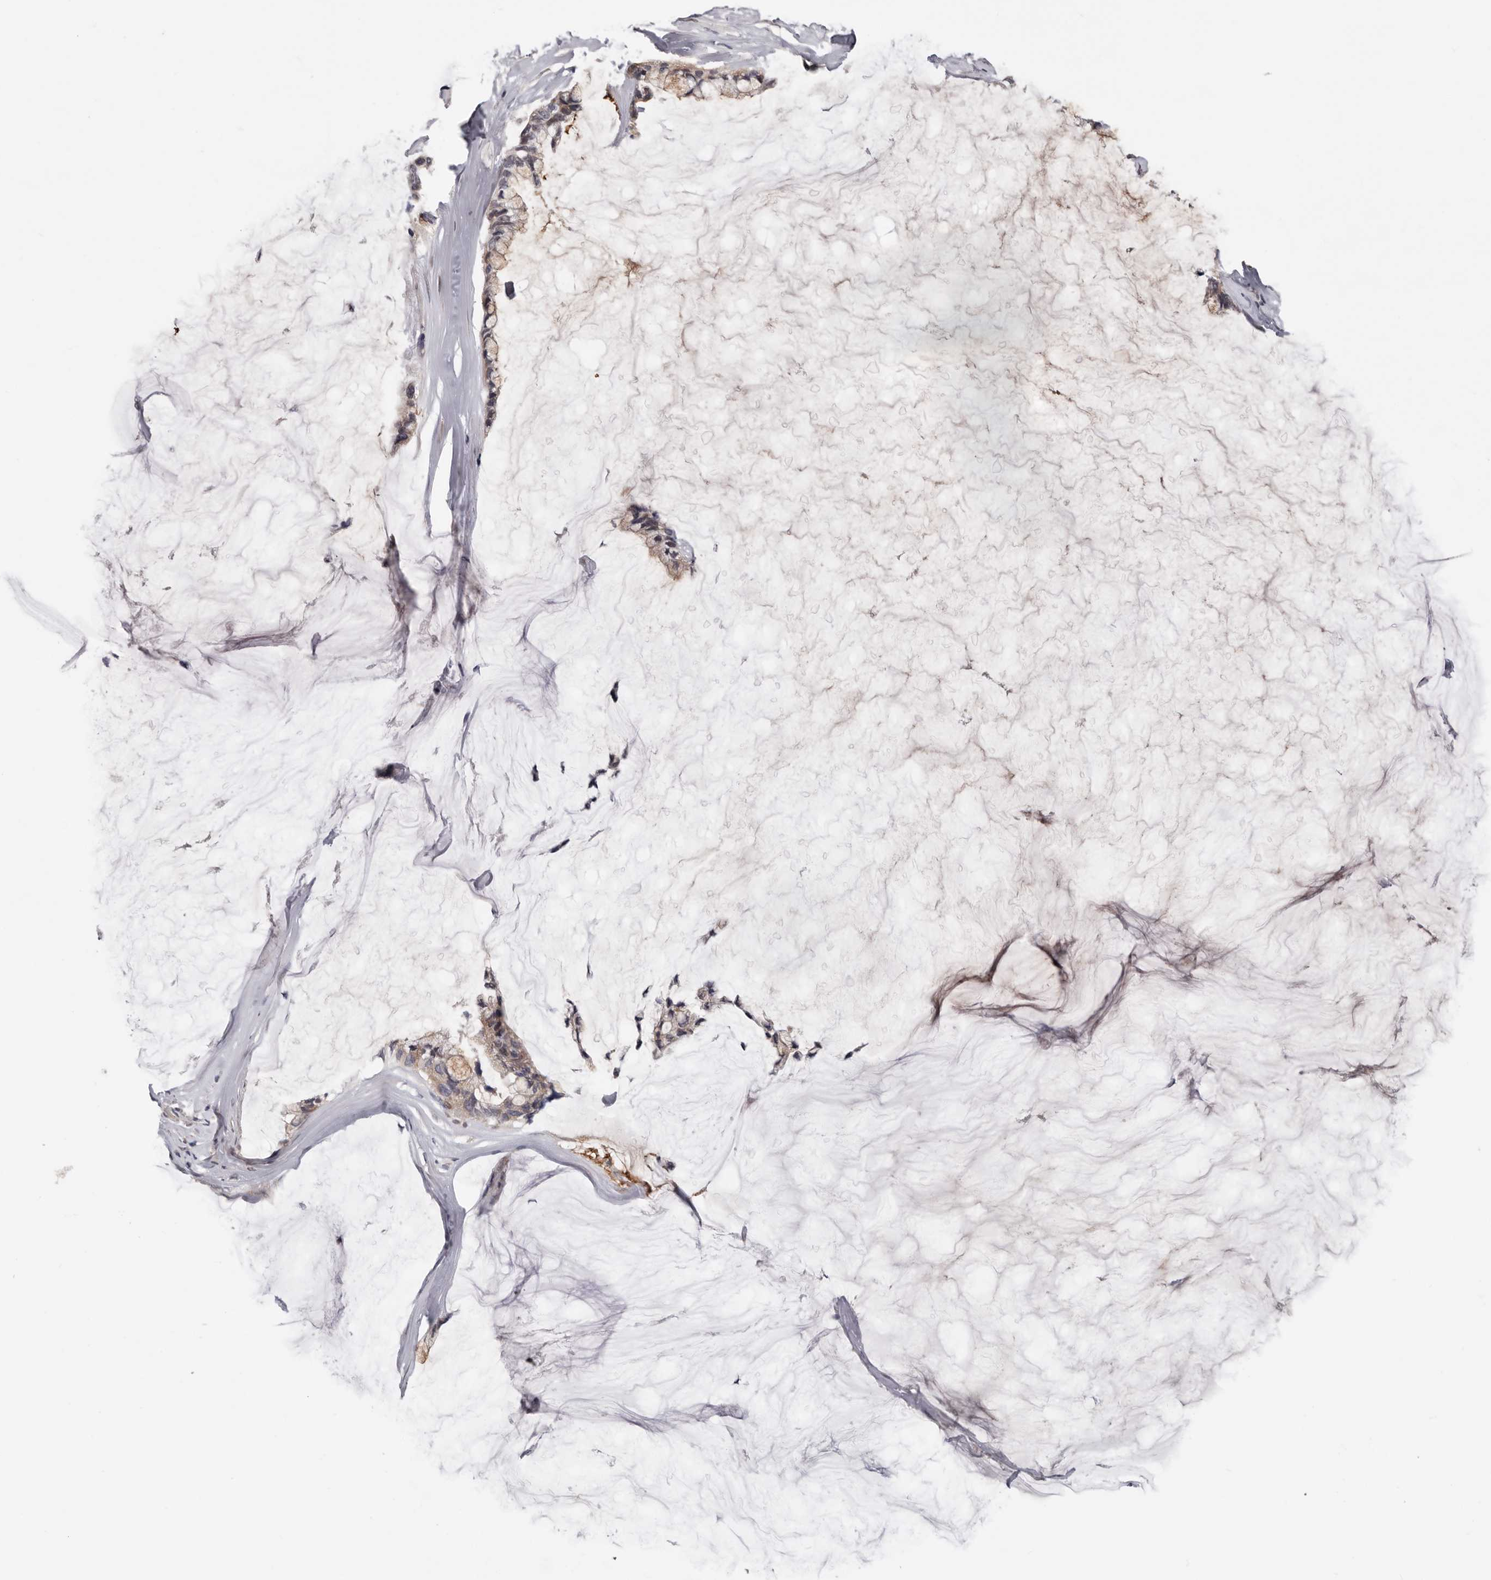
{"staining": {"intensity": "moderate", "quantity": ">75%", "location": "cytoplasmic/membranous"}, "tissue": "ovarian cancer", "cell_type": "Tumor cells", "image_type": "cancer", "snomed": [{"axis": "morphology", "description": "Cystadenocarcinoma, mucinous, NOS"}, {"axis": "topography", "description": "Ovary"}], "caption": "Tumor cells demonstrate medium levels of moderate cytoplasmic/membranous expression in about >75% of cells in human ovarian cancer.", "gene": "MOGAT2", "patient": {"sex": "female", "age": 39}}